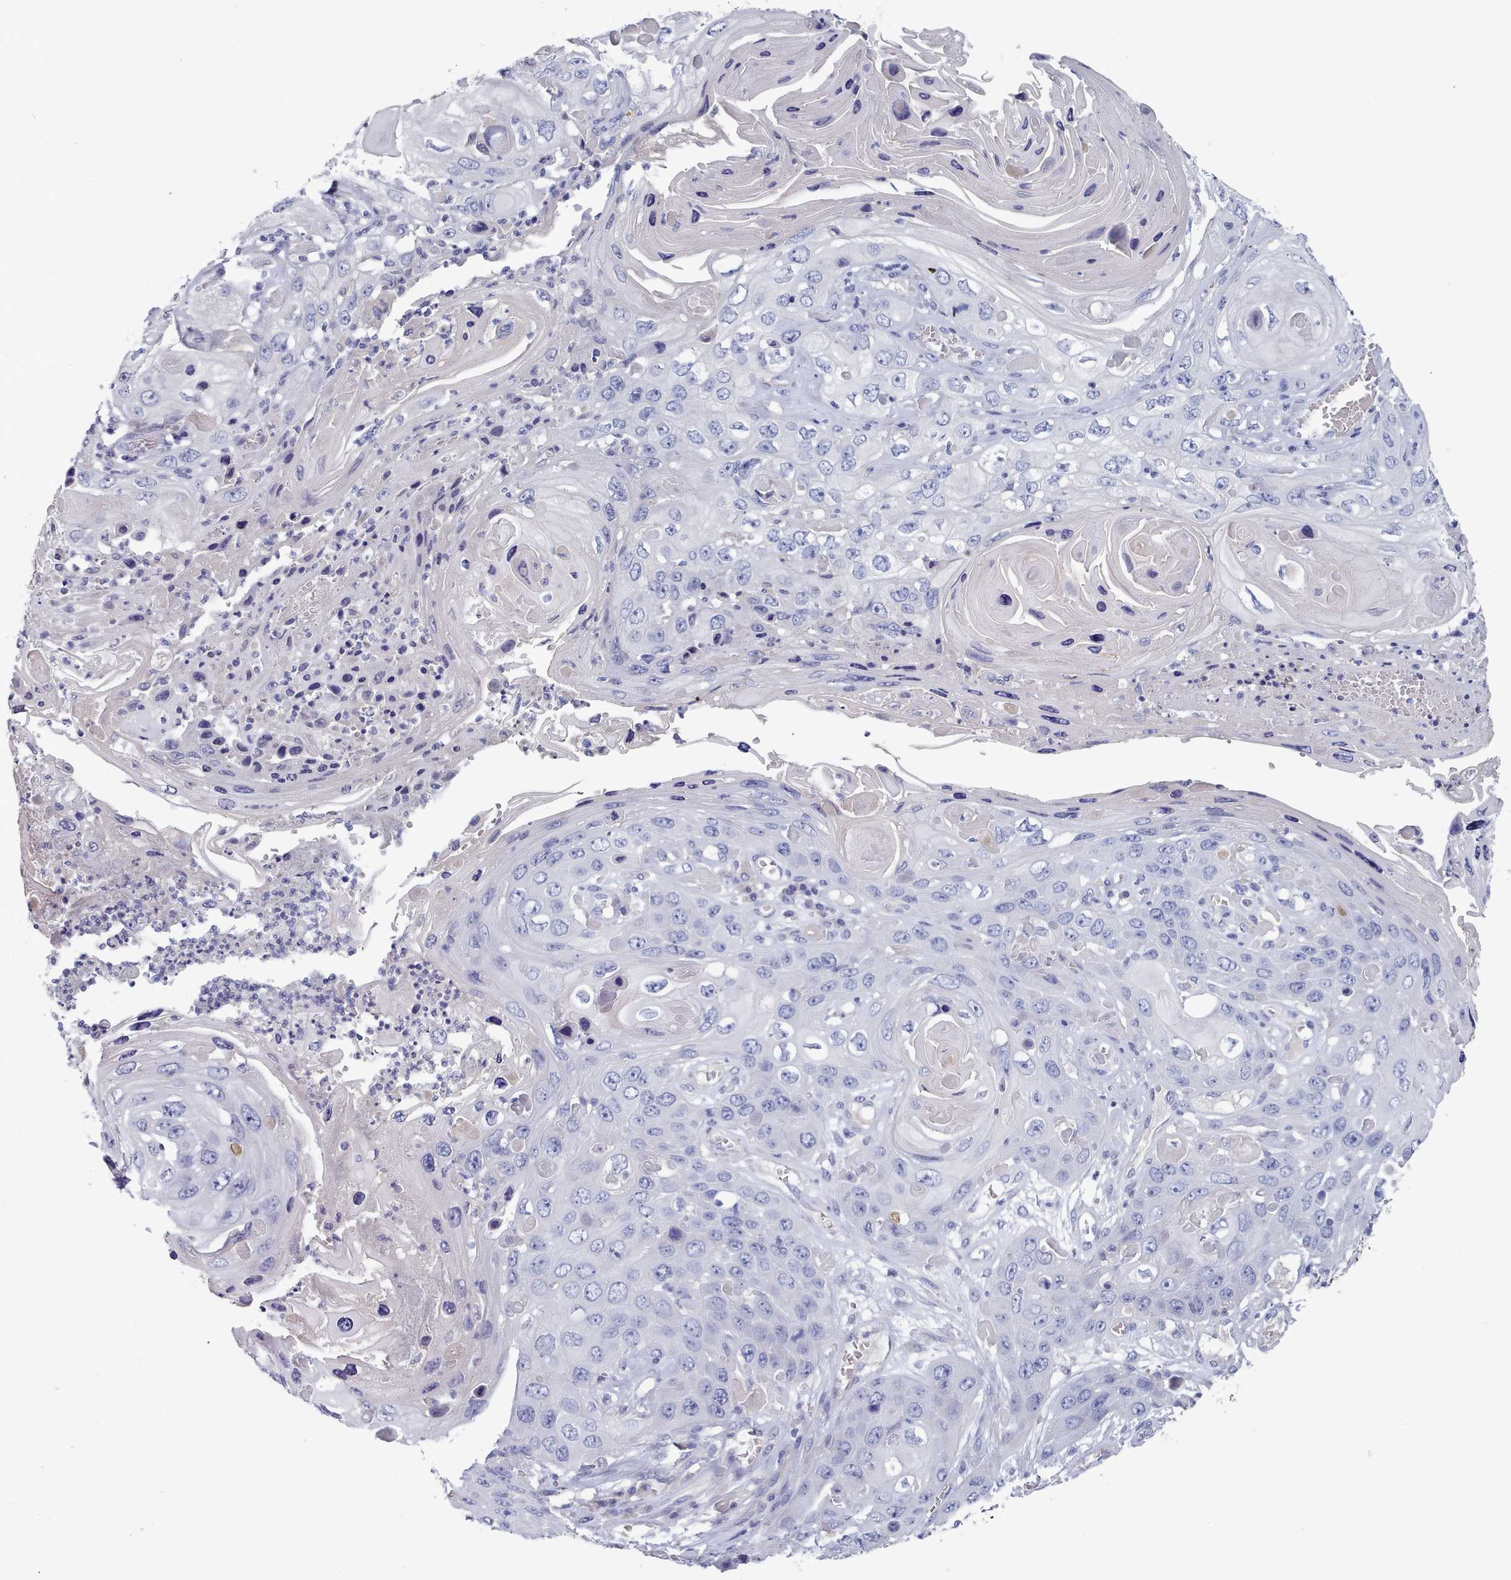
{"staining": {"intensity": "negative", "quantity": "none", "location": "none"}, "tissue": "skin cancer", "cell_type": "Tumor cells", "image_type": "cancer", "snomed": [{"axis": "morphology", "description": "Squamous cell carcinoma, NOS"}, {"axis": "topography", "description": "Skin"}], "caption": "A micrograph of skin squamous cell carcinoma stained for a protein displays no brown staining in tumor cells.", "gene": "ACAD11", "patient": {"sex": "male", "age": 55}}